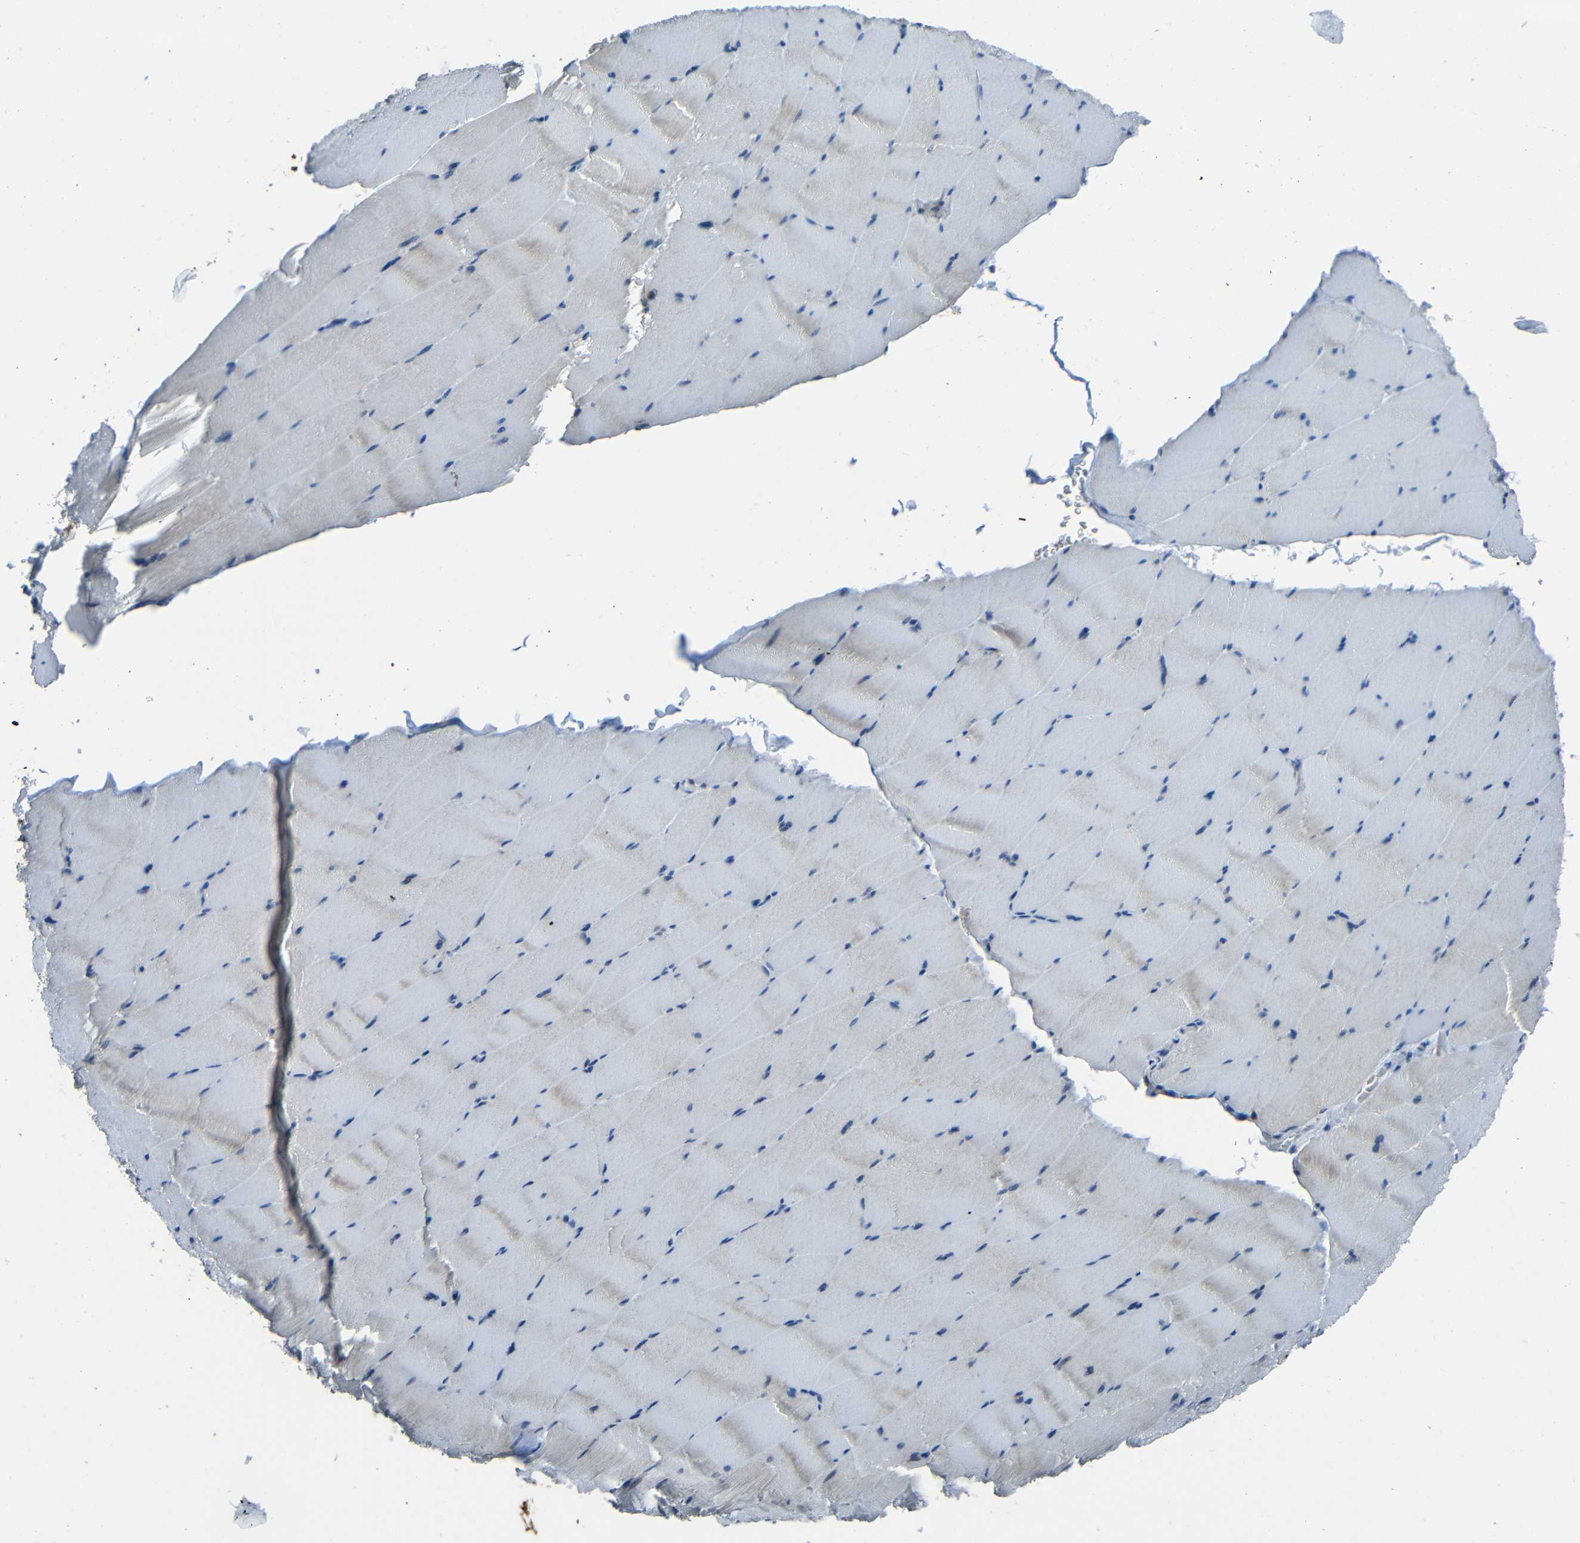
{"staining": {"intensity": "moderate", "quantity": "<25%", "location": "cytoplasmic/membranous"}, "tissue": "skeletal muscle", "cell_type": "Myocytes", "image_type": "normal", "snomed": [{"axis": "morphology", "description": "Normal tissue, NOS"}, {"axis": "topography", "description": "Skeletal muscle"}], "caption": "Immunohistochemistry of benign human skeletal muscle displays low levels of moderate cytoplasmic/membranous positivity in approximately <25% of myocytes. (Stains: DAB (3,3'-diaminobenzidine) in brown, nuclei in blue, Microscopy: brightfield microscopy at high magnification).", "gene": "DNAJC5", "patient": {"sex": "male", "age": 62}}